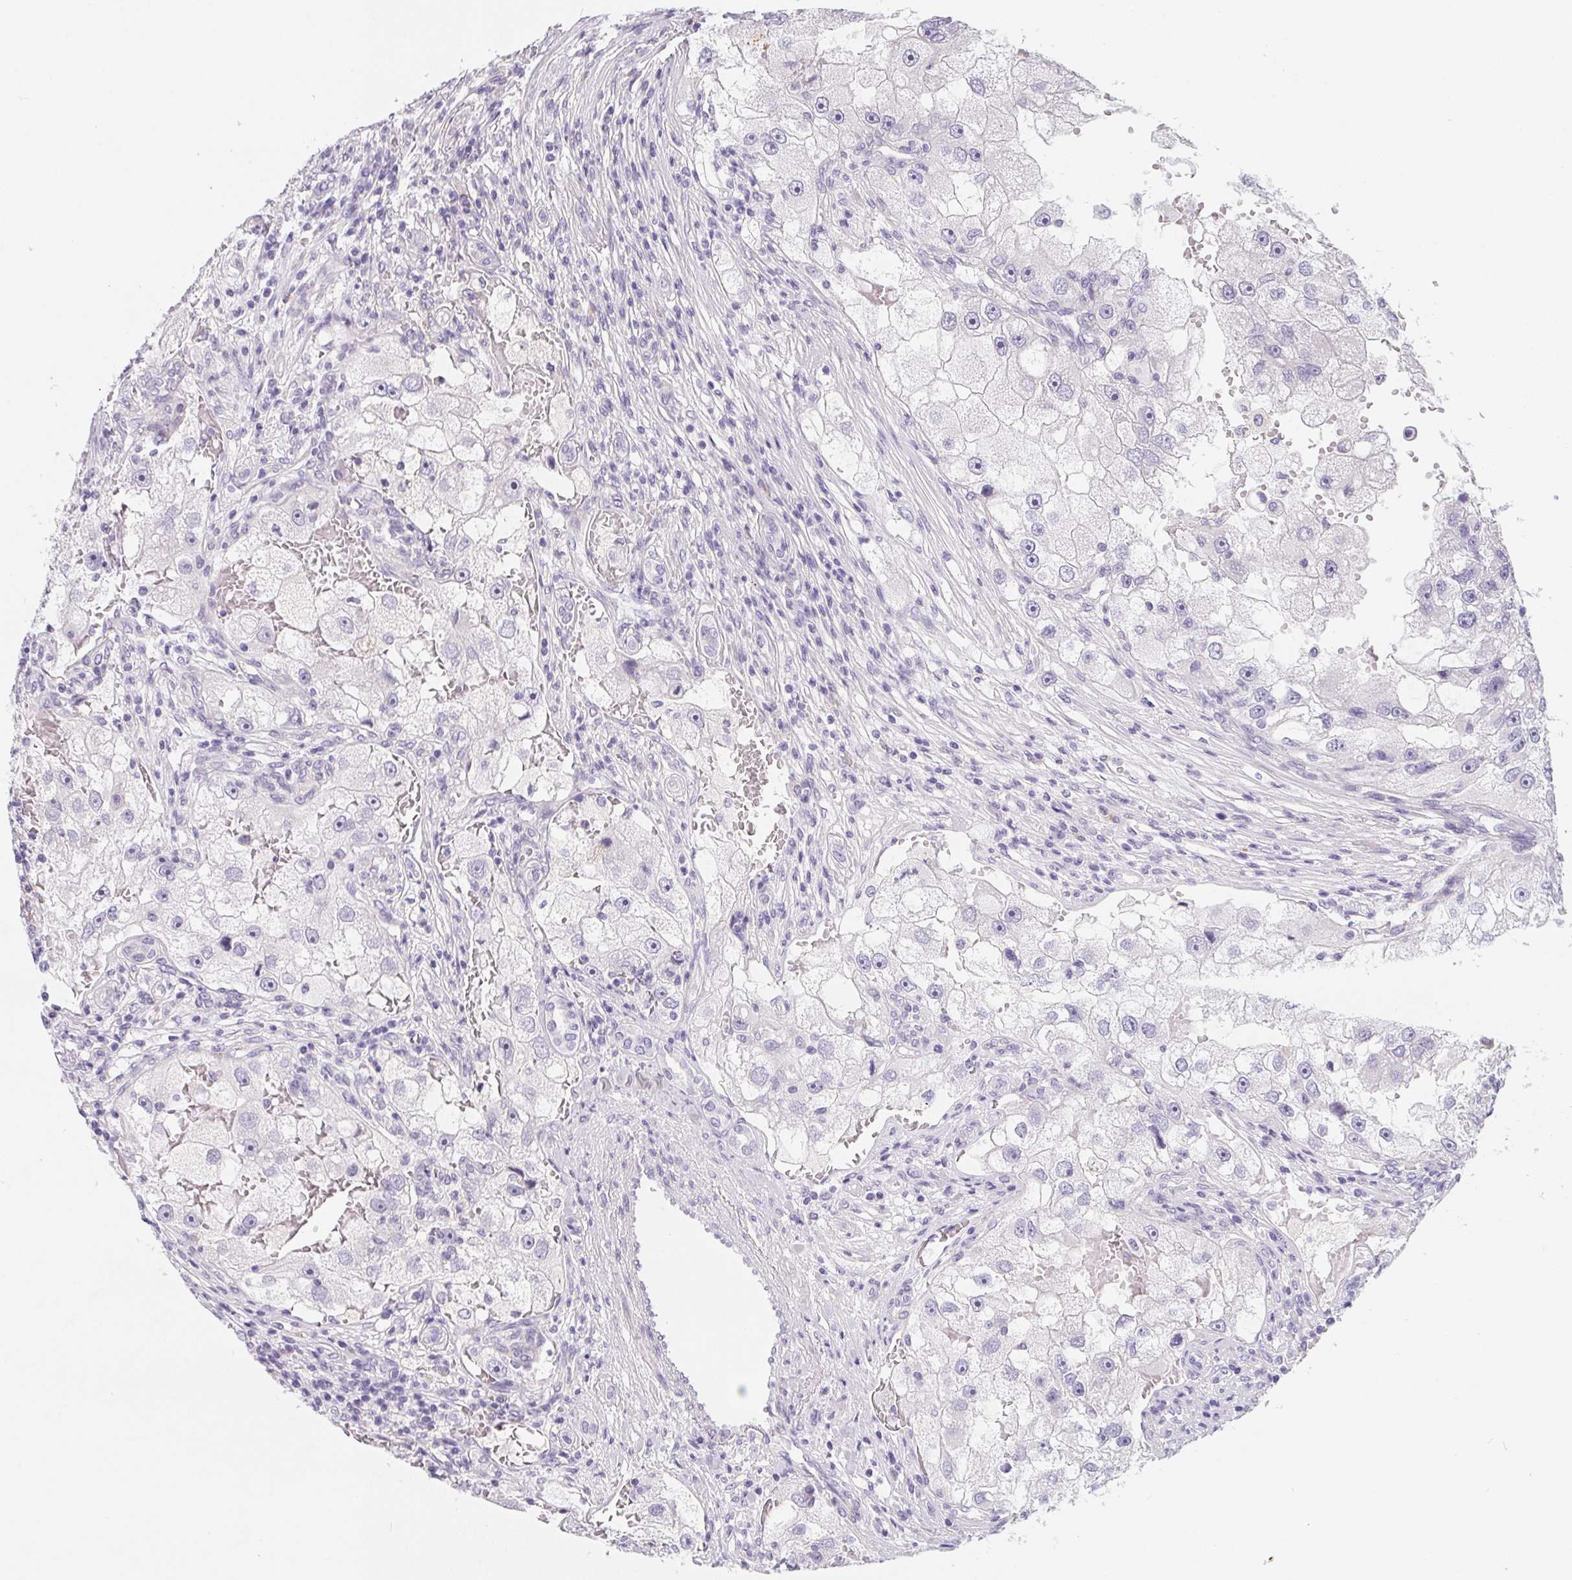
{"staining": {"intensity": "negative", "quantity": "none", "location": "none"}, "tissue": "renal cancer", "cell_type": "Tumor cells", "image_type": "cancer", "snomed": [{"axis": "morphology", "description": "Adenocarcinoma, NOS"}, {"axis": "topography", "description": "Kidney"}], "caption": "Immunohistochemistry (IHC) histopathology image of human renal adenocarcinoma stained for a protein (brown), which reveals no positivity in tumor cells. Nuclei are stained in blue.", "gene": "MAP1A", "patient": {"sex": "male", "age": 63}}